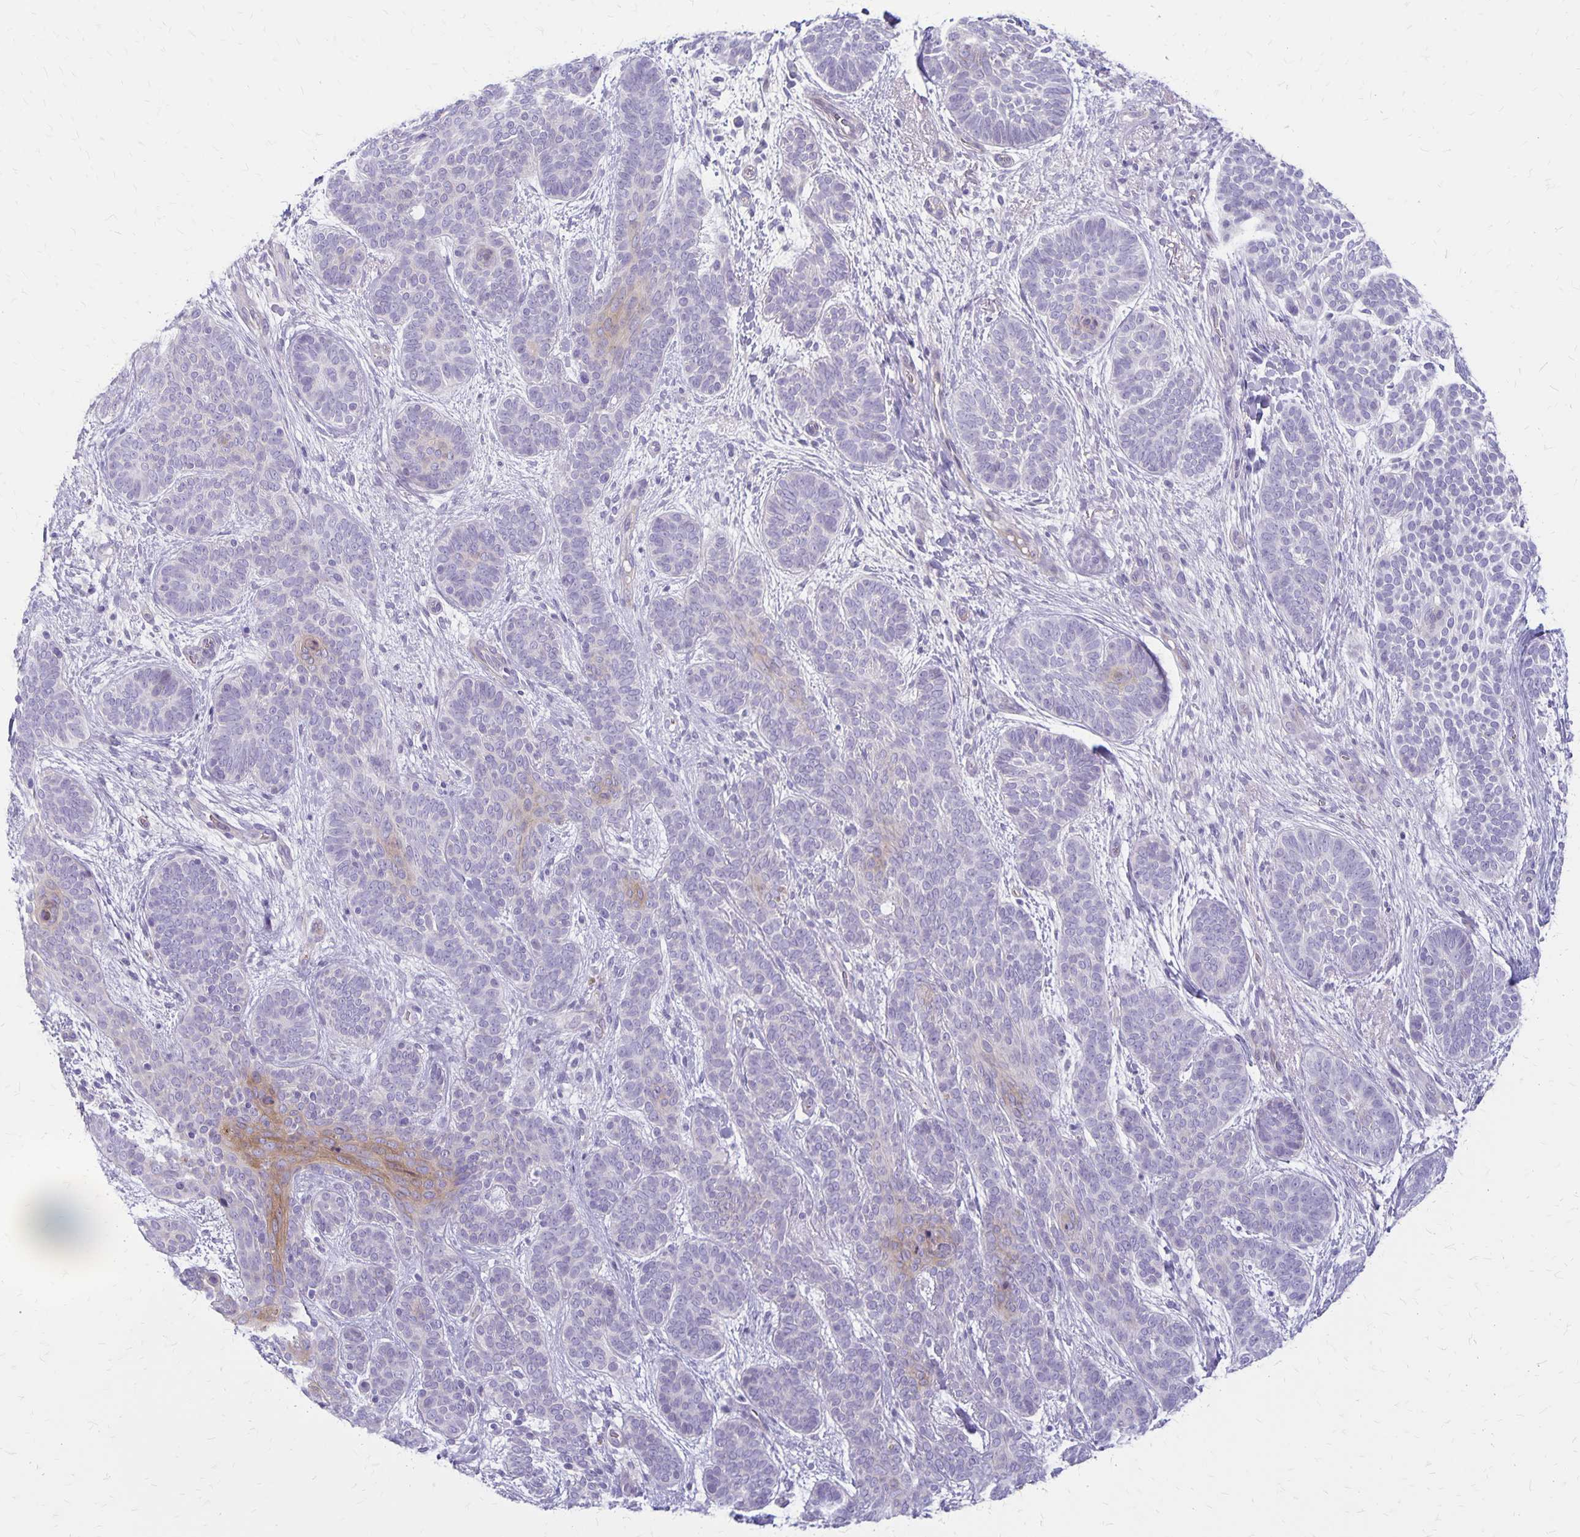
{"staining": {"intensity": "negative", "quantity": "none", "location": "none"}, "tissue": "skin cancer", "cell_type": "Tumor cells", "image_type": "cancer", "snomed": [{"axis": "morphology", "description": "Basal cell carcinoma"}, {"axis": "topography", "description": "Skin"}], "caption": "Immunohistochemical staining of human skin basal cell carcinoma displays no significant staining in tumor cells. (Immunohistochemistry (ihc), brightfield microscopy, high magnification).", "gene": "HOMER1", "patient": {"sex": "female", "age": 82}}